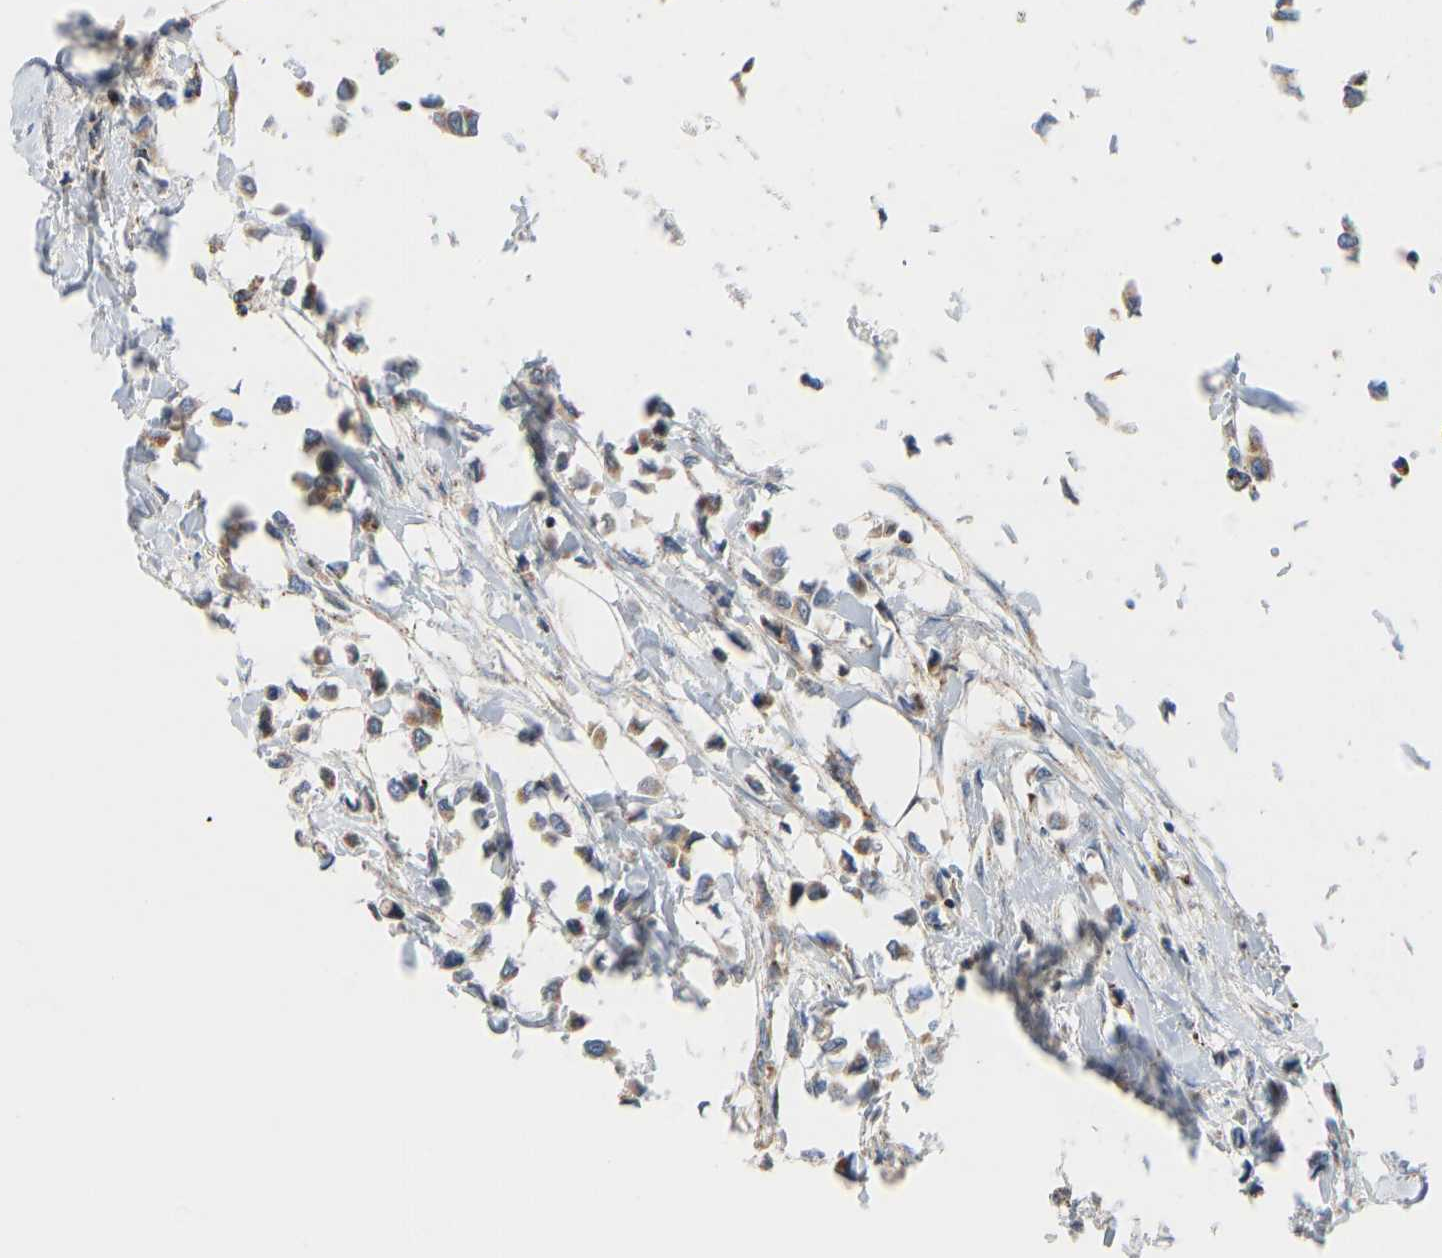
{"staining": {"intensity": "moderate", "quantity": ">75%", "location": "cytoplasmic/membranous"}, "tissue": "breast cancer", "cell_type": "Tumor cells", "image_type": "cancer", "snomed": [{"axis": "morphology", "description": "Lobular carcinoma"}, {"axis": "topography", "description": "Breast"}], "caption": "An immunohistochemistry (IHC) histopathology image of neoplastic tissue is shown. Protein staining in brown shows moderate cytoplasmic/membranous positivity in breast lobular carcinoma within tumor cells.", "gene": "GPSM2", "patient": {"sex": "female", "age": 51}}